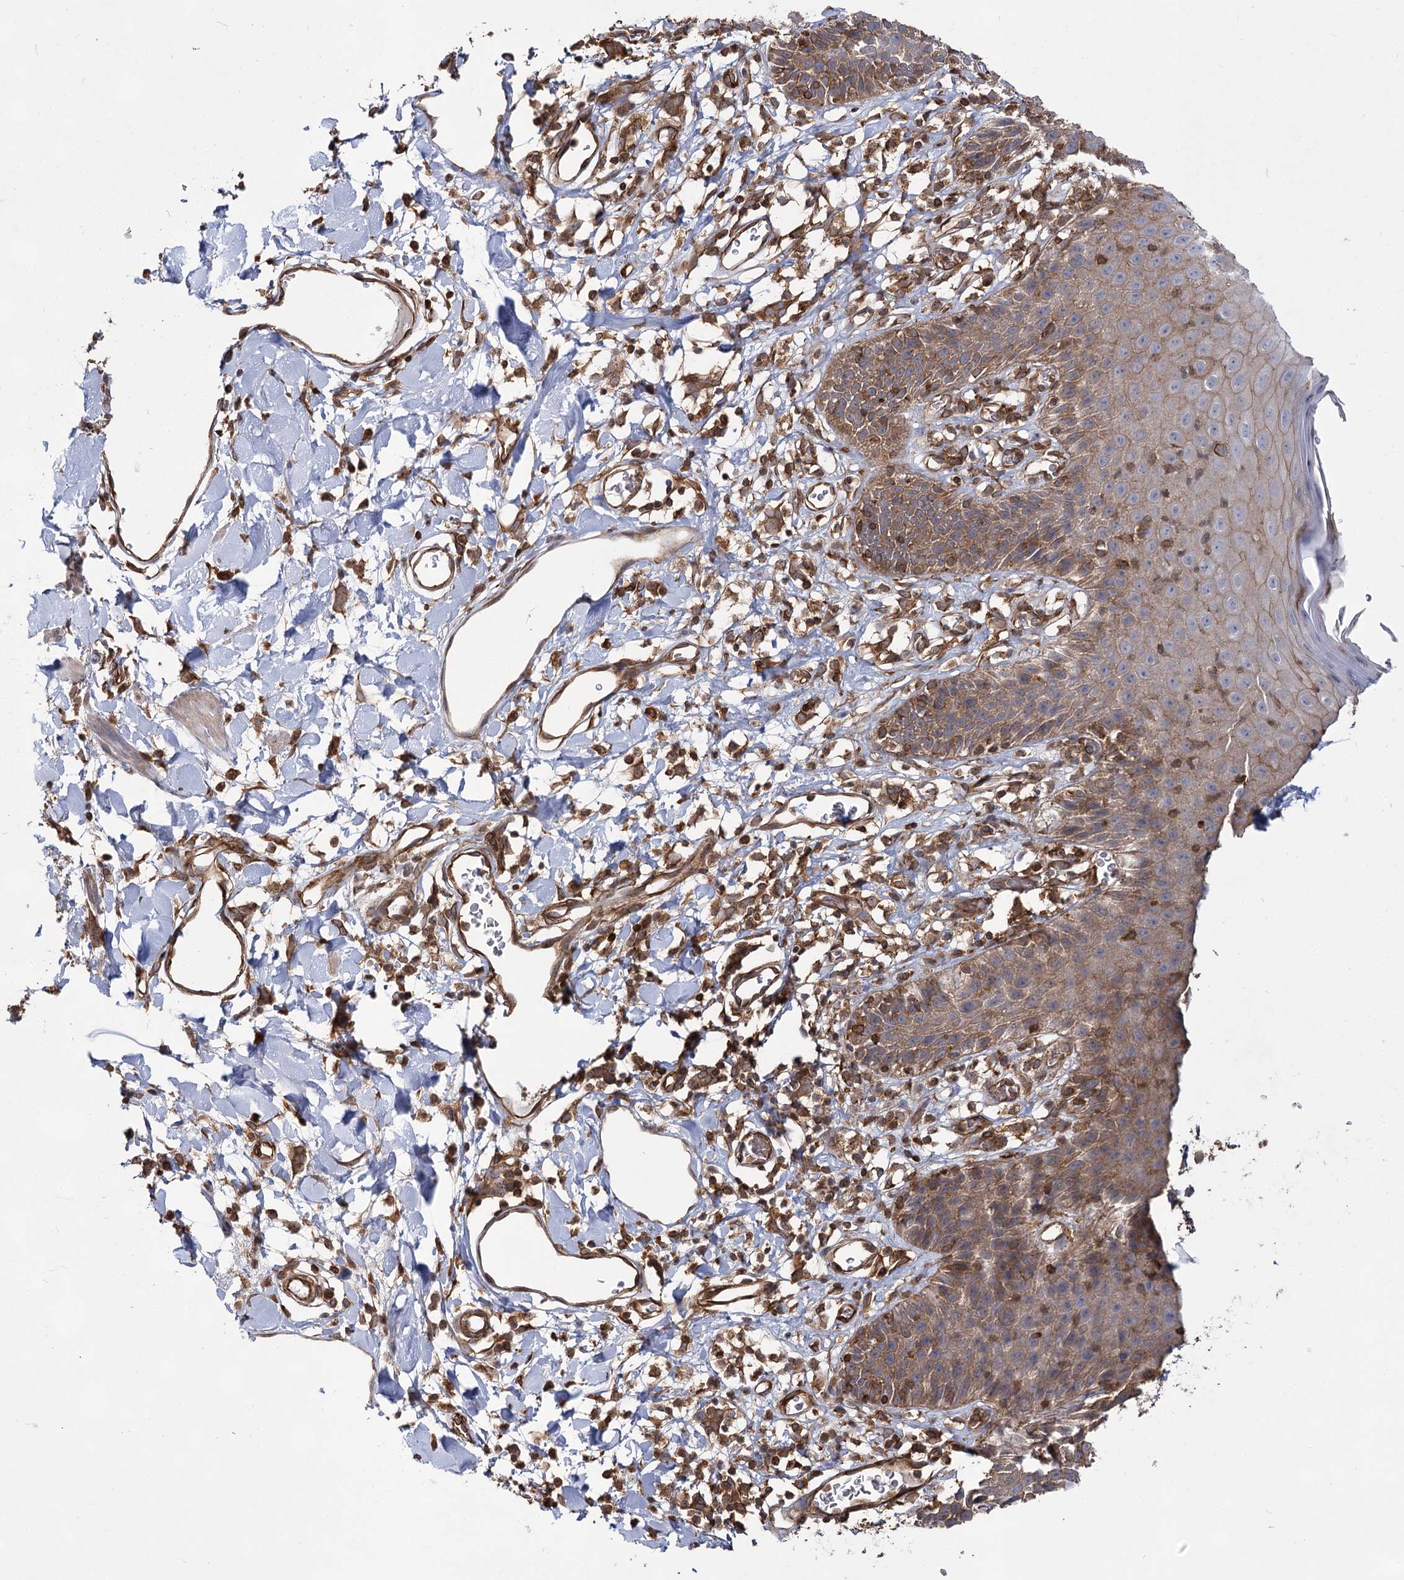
{"staining": {"intensity": "strong", "quantity": ">75%", "location": "cytoplasmic/membranous"}, "tissue": "skin", "cell_type": "Epidermal cells", "image_type": "normal", "snomed": [{"axis": "morphology", "description": "Normal tissue, NOS"}, {"axis": "topography", "description": "Vulva"}], "caption": "A high-resolution image shows immunohistochemistry (IHC) staining of unremarkable skin, which displays strong cytoplasmic/membranous expression in approximately >75% of epidermal cells. The protein is shown in brown color, while the nuclei are stained blue.", "gene": "IQSEC1", "patient": {"sex": "female", "age": 68}}